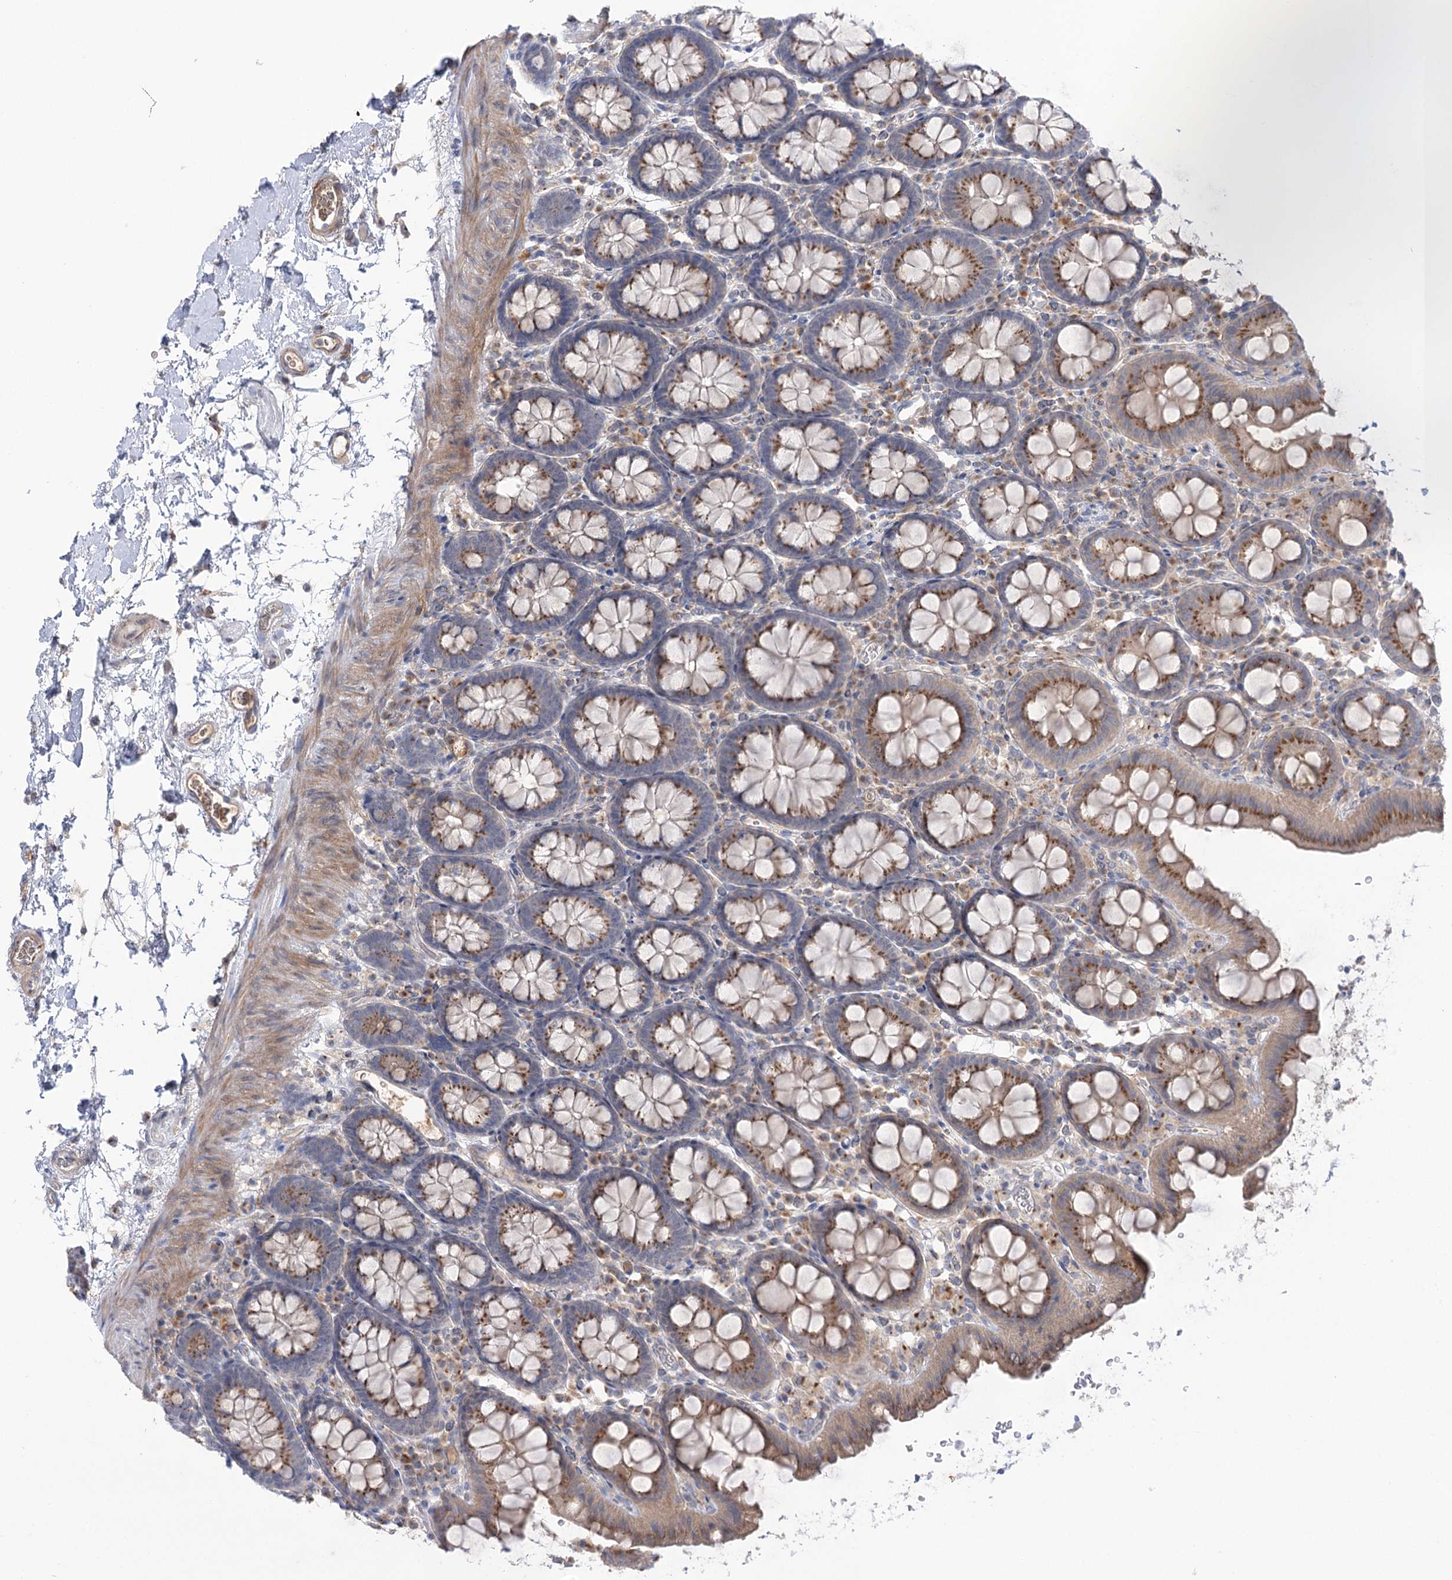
{"staining": {"intensity": "weak", "quantity": ">75%", "location": "cytoplasmic/membranous"}, "tissue": "colon", "cell_type": "Endothelial cells", "image_type": "normal", "snomed": [{"axis": "morphology", "description": "Normal tissue, NOS"}, {"axis": "topography", "description": "Colon"}], "caption": "The histopathology image shows a brown stain indicating the presence of a protein in the cytoplasmic/membranous of endothelial cells in colon. (Stains: DAB (3,3'-diaminobenzidine) in brown, nuclei in blue, Microscopy: brightfield microscopy at high magnification).", "gene": "GBF1", "patient": {"sex": "male", "age": 75}}